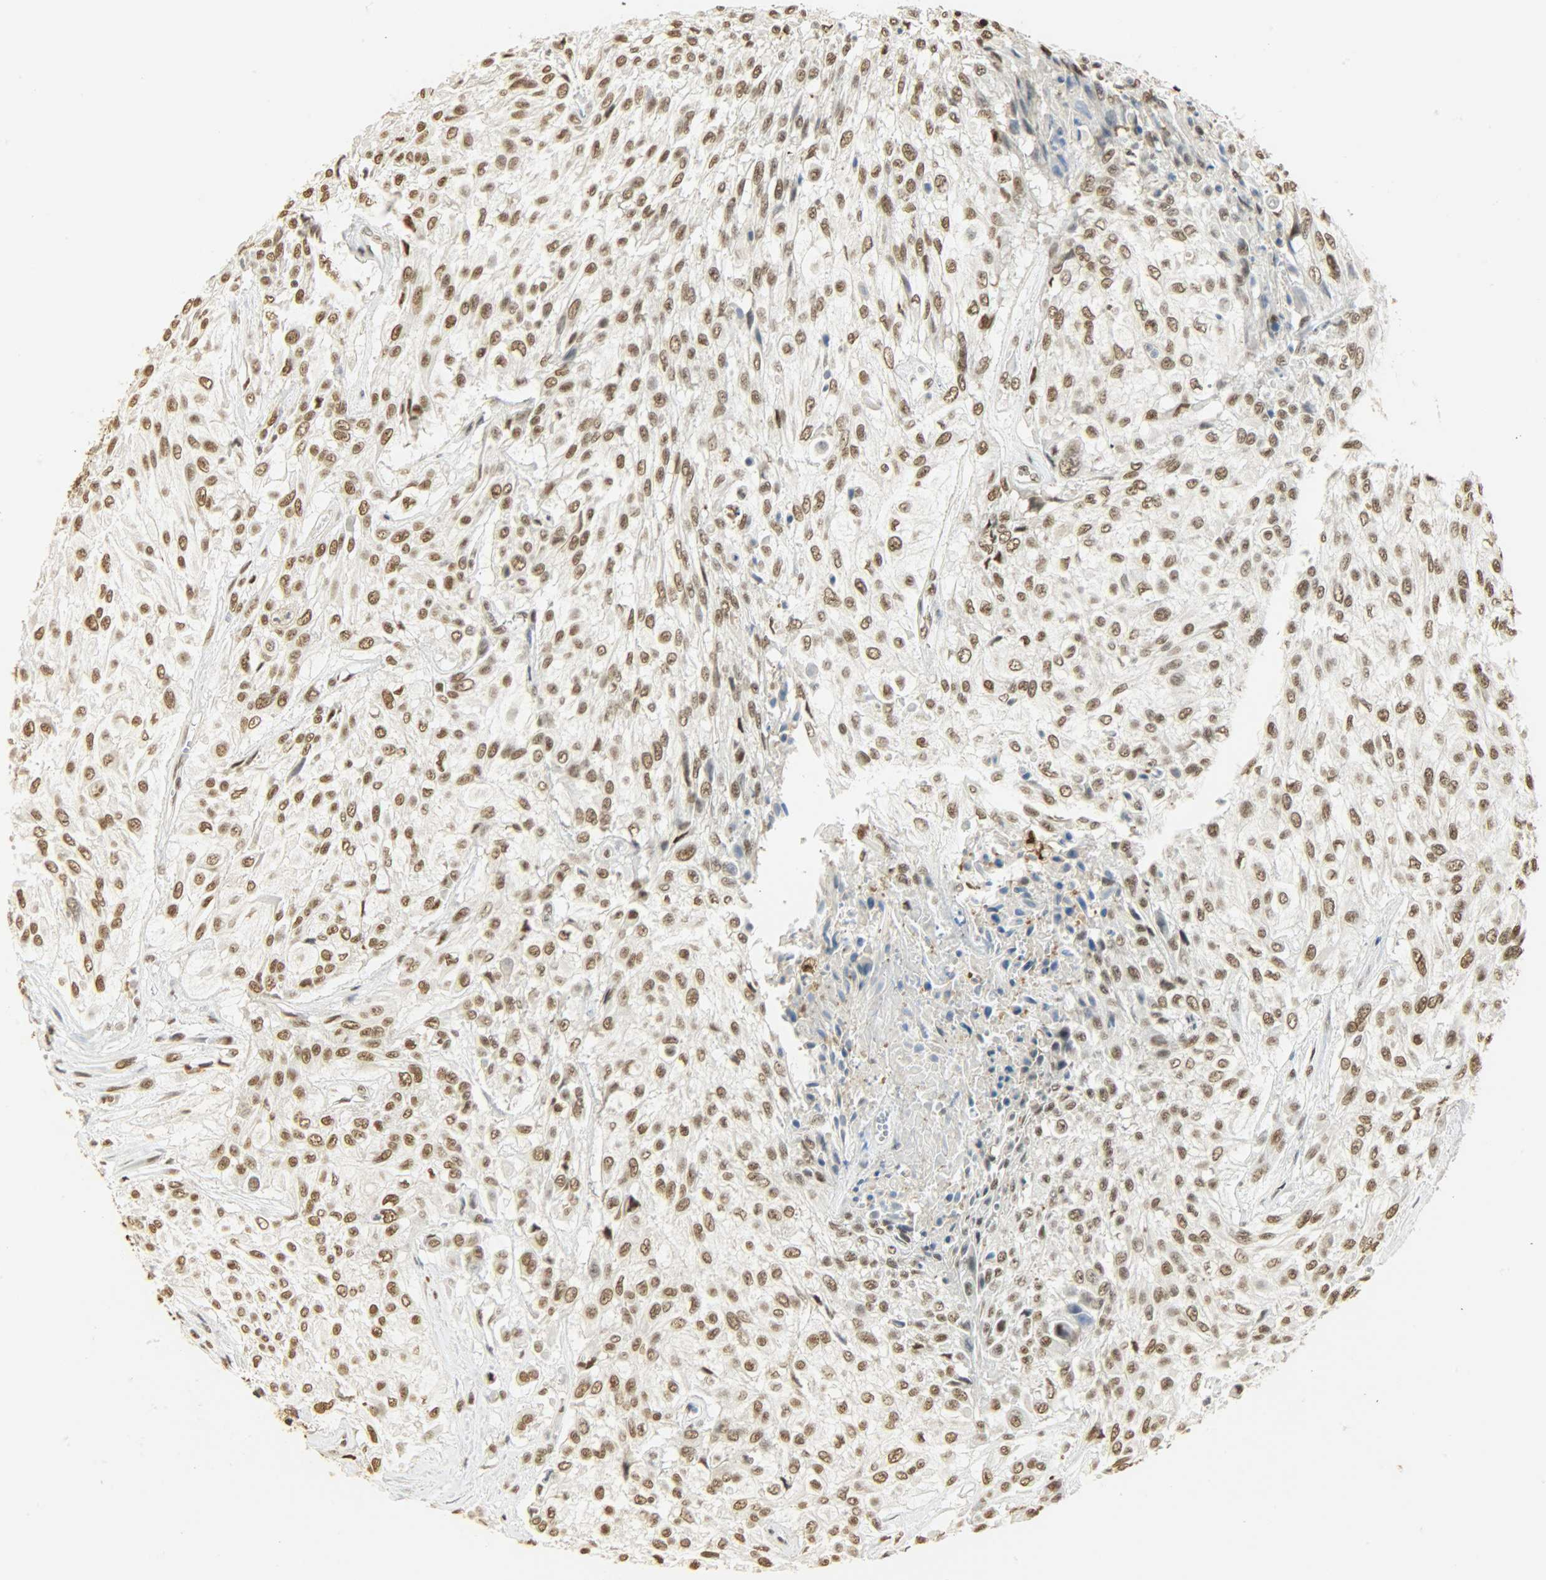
{"staining": {"intensity": "moderate", "quantity": ">75%", "location": "nuclear"}, "tissue": "urothelial cancer", "cell_type": "Tumor cells", "image_type": "cancer", "snomed": [{"axis": "morphology", "description": "Urothelial carcinoma, High grade"}, {"axis": "topography", "description": "Urinary bladder"}], "caption": "High-magnification brightfield microscopy of urothelial cancer stained with DAB (3,3'-diaminobenzidine) (brown) and counterstained with hematoxylin (blue). tumor cells exhibit moderate nuclear expression is present in approximately>75% of cells.", "gene": "NGFR", "patient": {"sex": "male", "age": 57}}